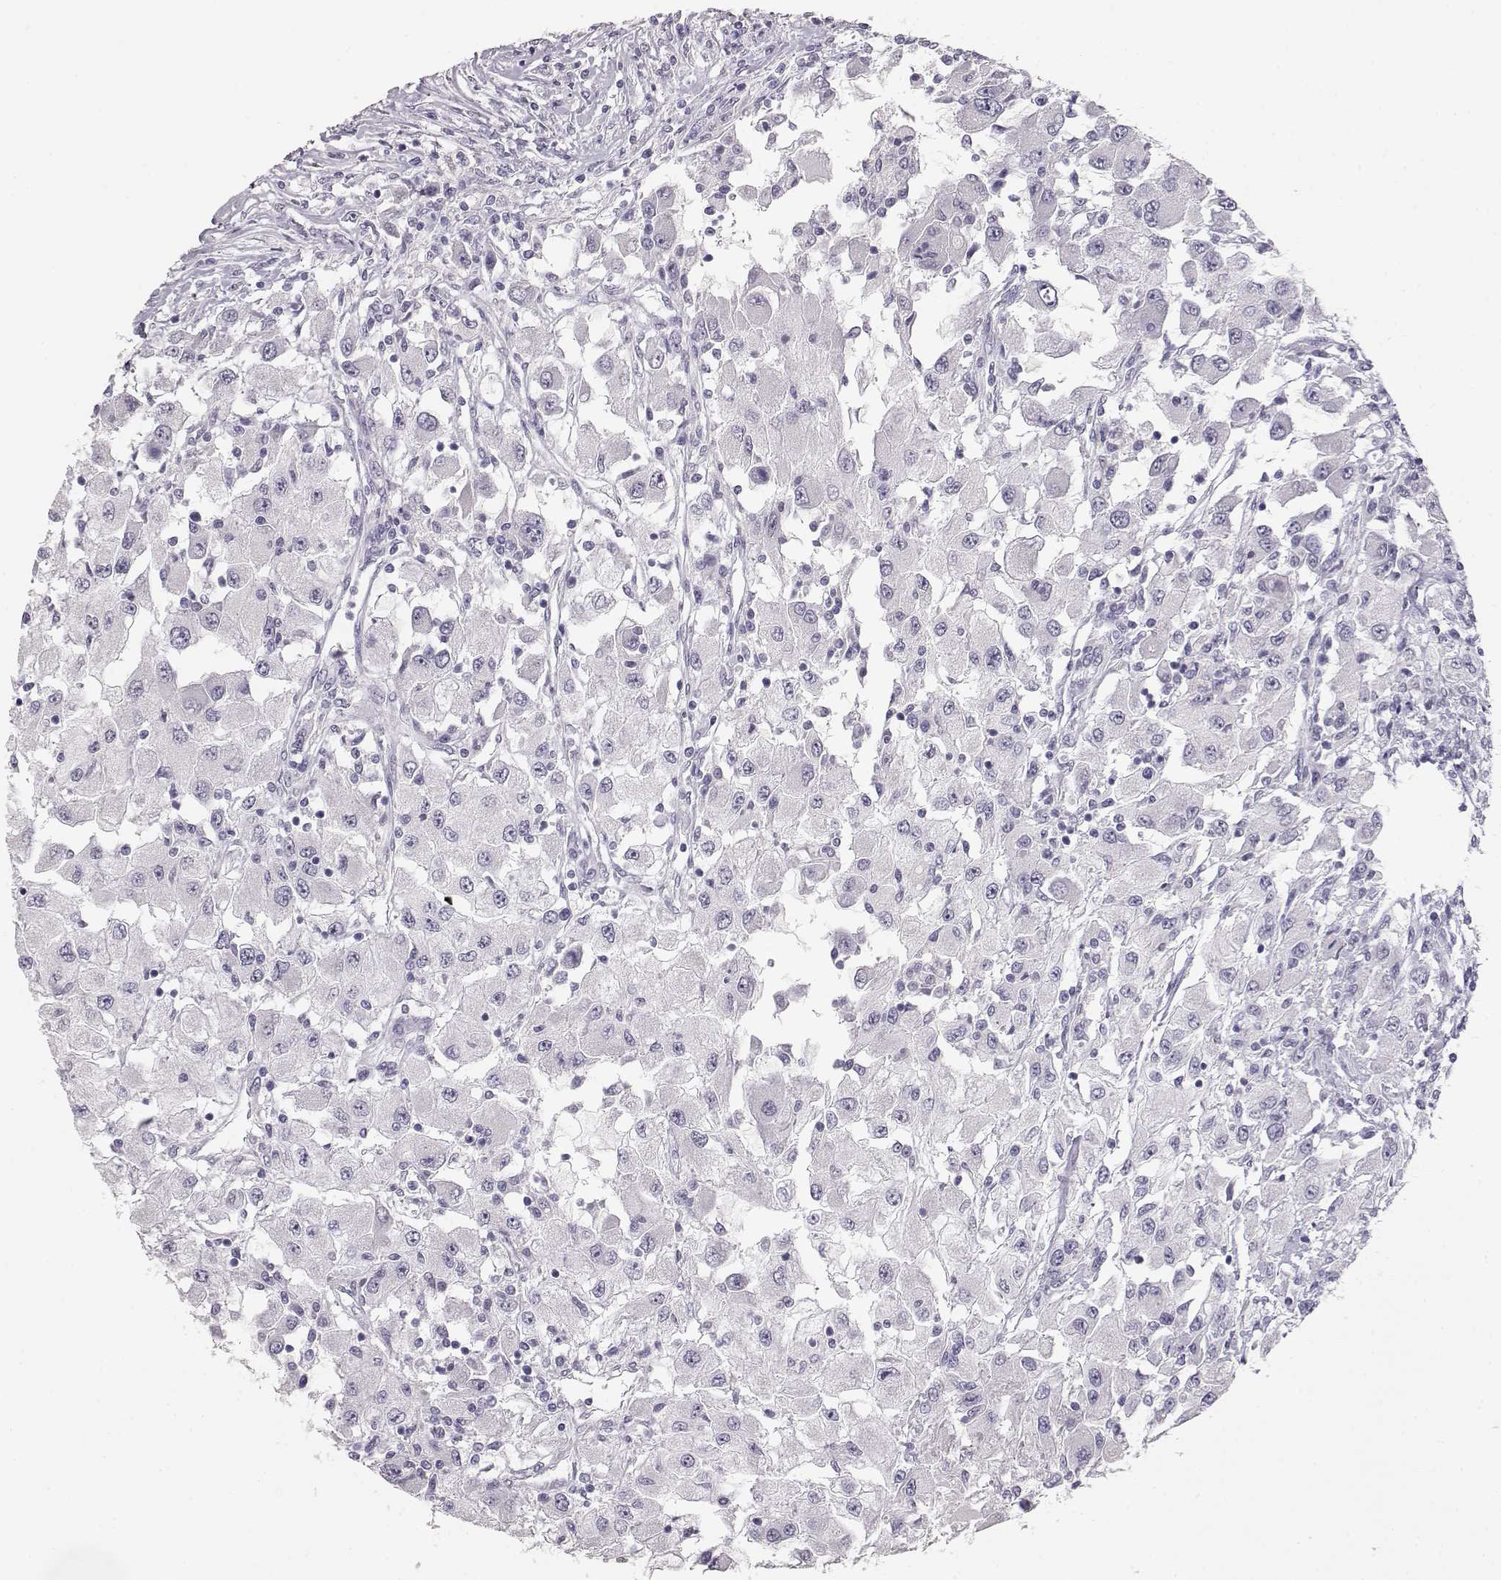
{"staining": {"intensity": "negative", "quantity": "none", "location": "none"}, "tissue": "renal cancer", "cell_type": "Tumor cells", "image_type": "cancer", "snomed": [{"axis": "morphology", "description": "Adenocarcinoma, NOS"}, {"axis": "topography", "description": "Kidney"}], "caption": "This is a histopathology image of immunohistochemistry (IHC) staining of renal cancer (adenocarcinoma), which shows no expression in tumor cells.", "gene": "TKTL1", "patient": {"sex": "female", "age": 67}}